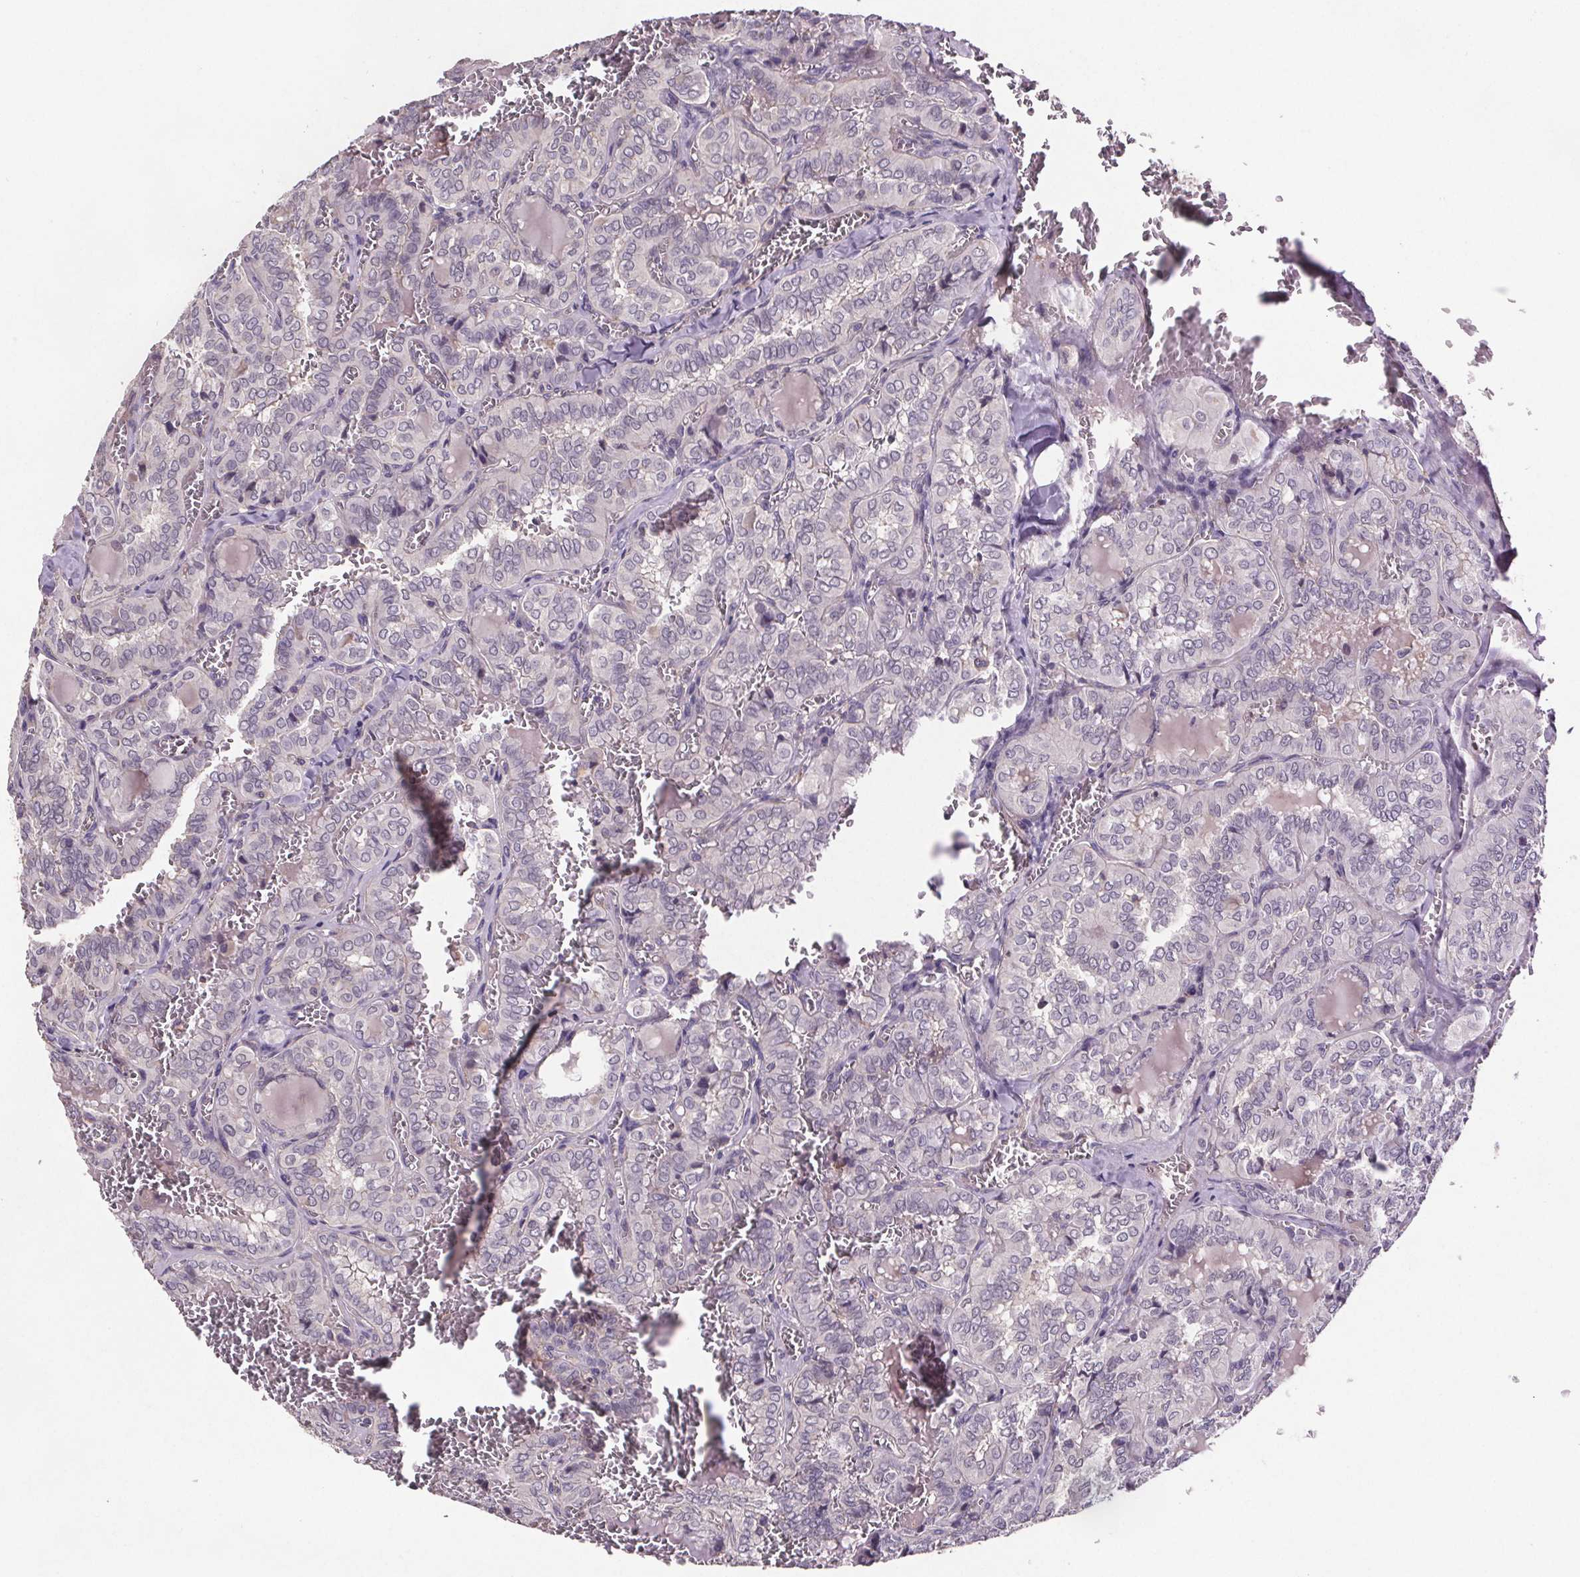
{"staining": {"intensity": "negative", "quantity": "none", "location": "none"}, "tissue": "thyroid cancer", "cell_type": "Tumor cells", "image_type": "cancer", "snomed": [{"axis": "morphology", "description": "Papillary adenocarcinoma, NOS"}, {"axis": "topography", "description": "Thyroid gland"}], "caption": "Human thyroid cancer stained for a protein using immunohistochemistry (IHC) displays no staining in tumor cells.", "gene": "CLN3", "patient": {"sex": "female", "age": 41}}